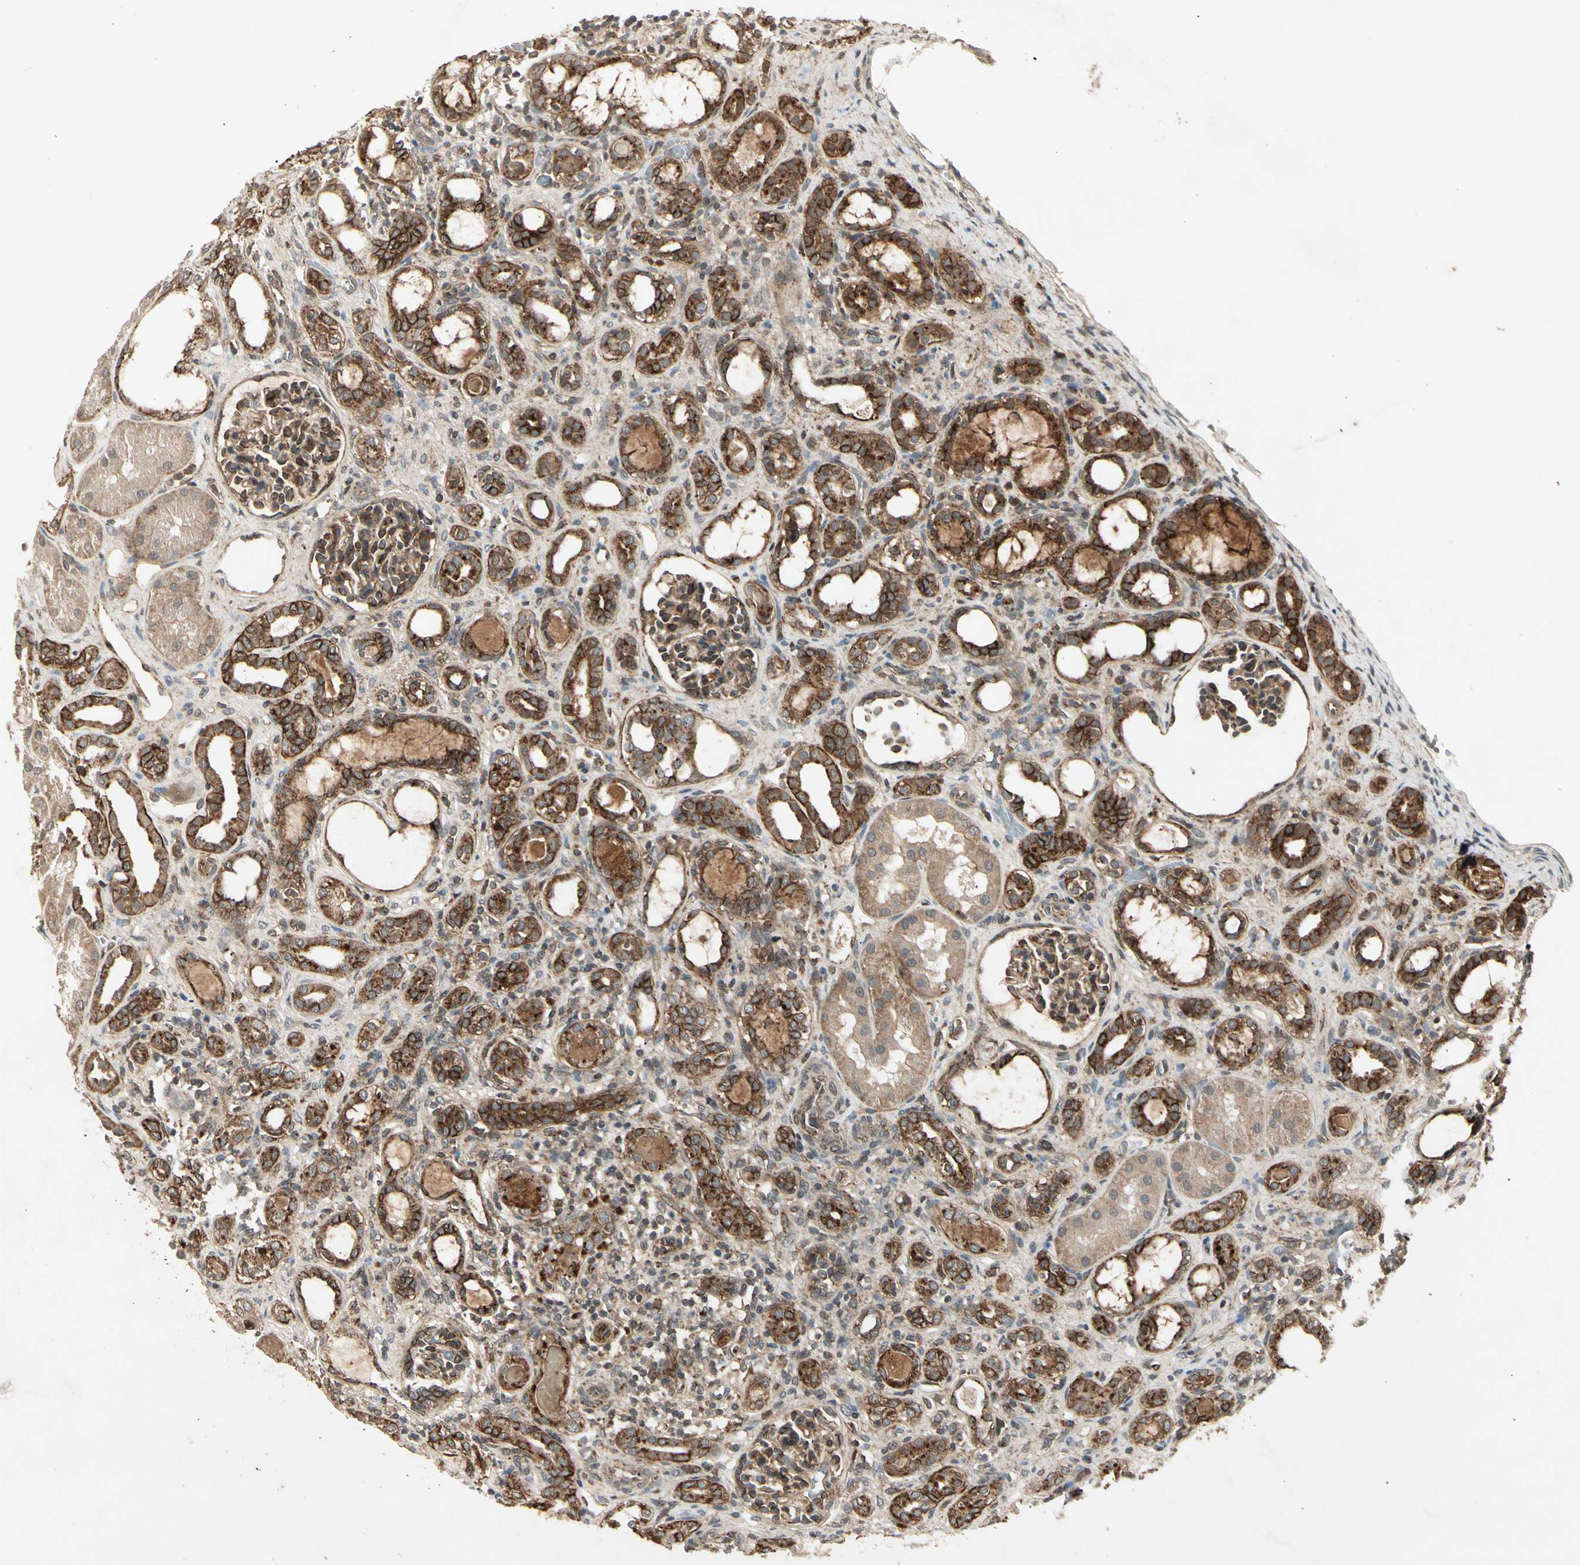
{"staining": {"intensity": "strong", "quantity": ">75%", "location": "cytoplasmic/membranous"}, "tissue": "kidney", "cell_type": "Cells in glomeruli", "image_type": "normal", "snomed": [{"axis": "morphology", "description": "Normal tissue, NOS"}, {"axis": "topography", "description": "Kidney"}], "caption": "Unremarkable kidney displays strong cytoplasmic/membranous staining in approximately >75% of cells in glomeruli, visualized by immunohistochemistry.", "gene": "FLOT1", "patient": {"sex": "male", "age": 7}}